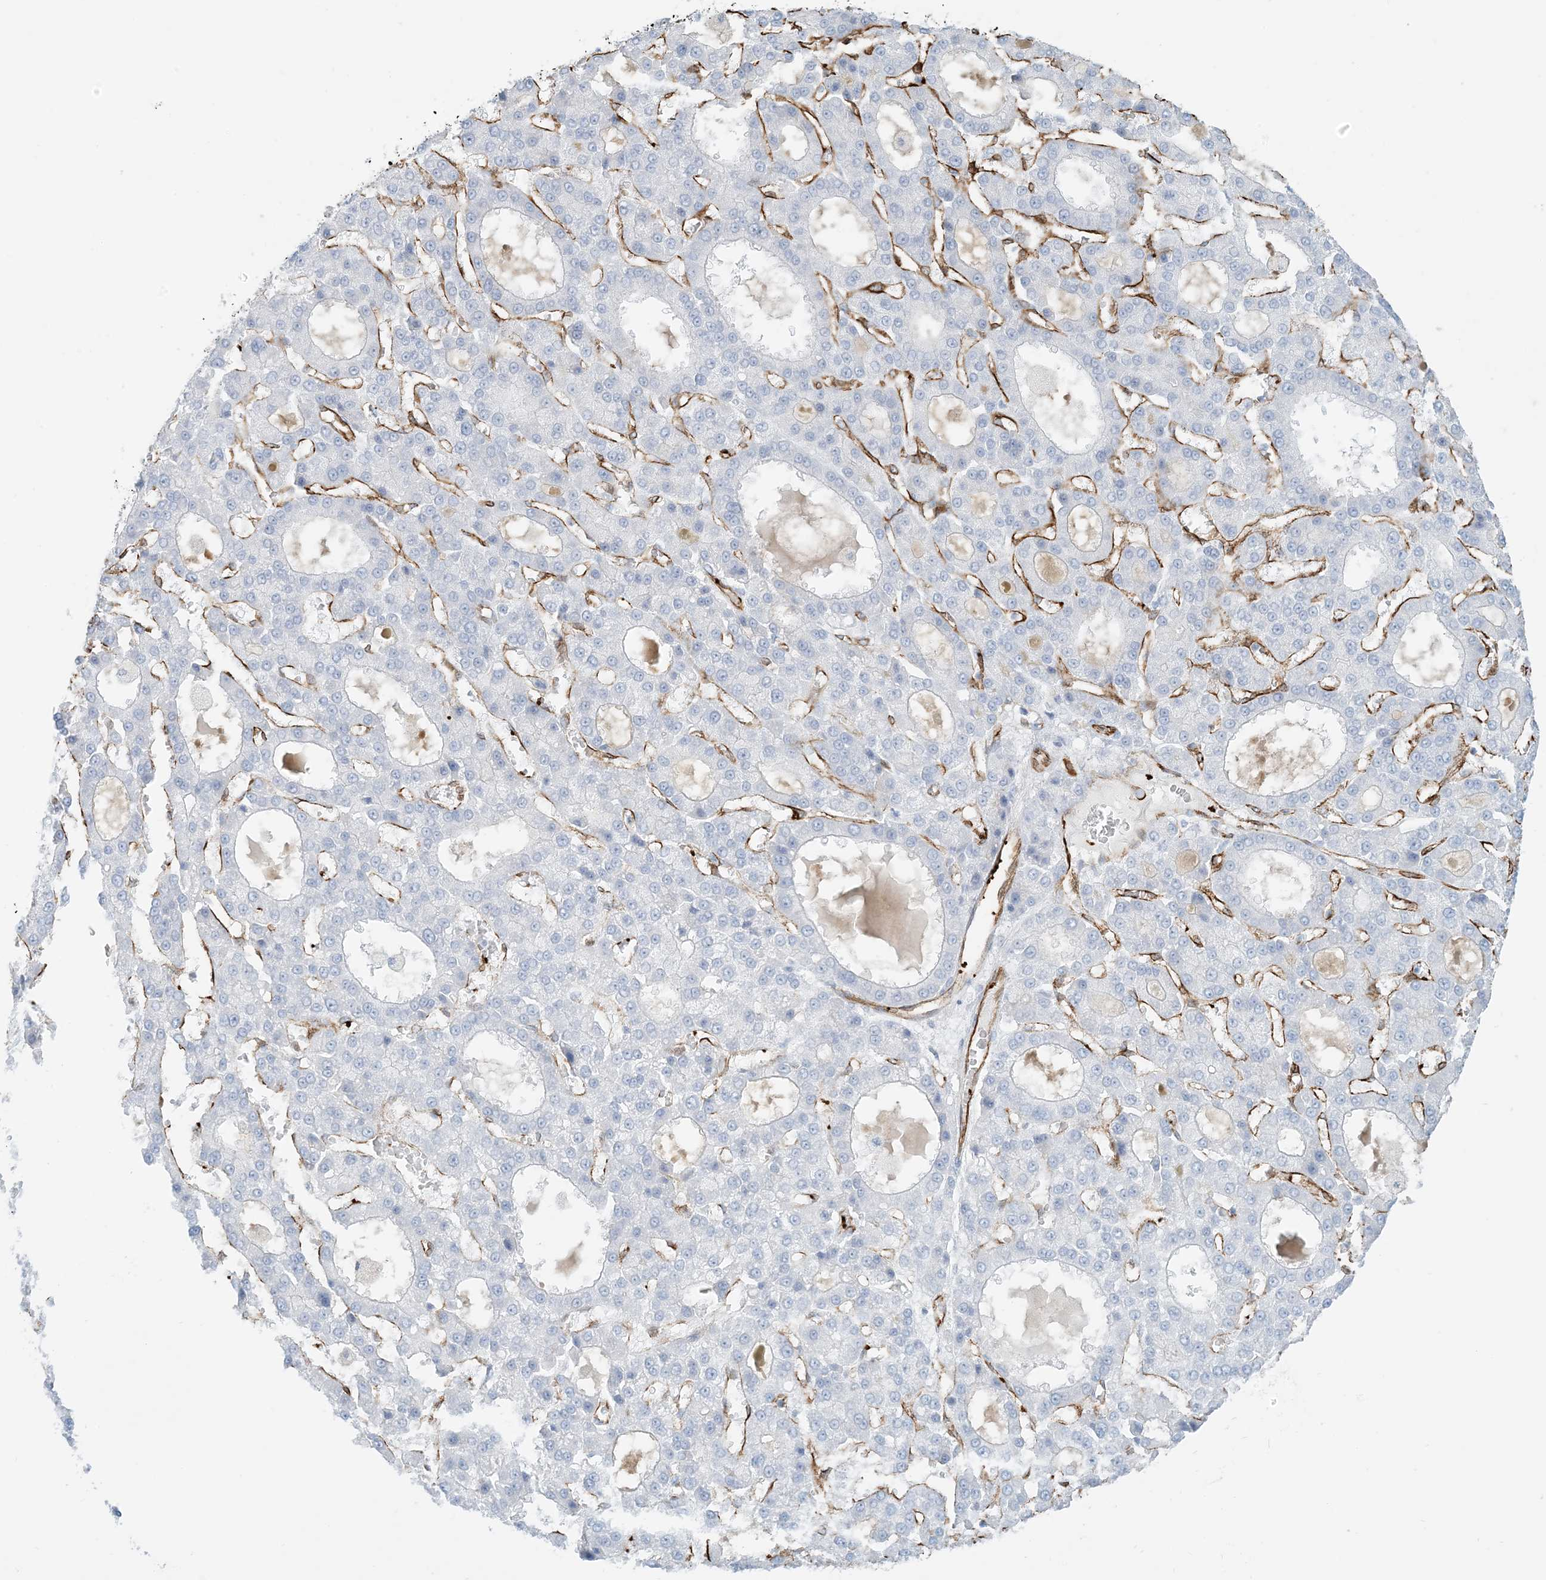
{"staining": {"intensity": "negative", "quantity": "none", "location": "none"}, "tissue": "liver cancer", "cell_type": "Tumor cells", "image_type": "cancer", "snomed": [{"axis": "morphology", "description": "Carcinoma, Hepatocellular, NOS"}, {"axis": "topography", "description": "Liver"}], "caption": "This is a photomicrograph of immunohistochemistry (IHC) staining of liver hepatocellular carcinoma, which shows no expression in tumor cells. (Immunohistochemistry, brightfield microscopy, high magnification).", "gene": "EPS8L3", "patient": {"sex": "male", "age": 70}}